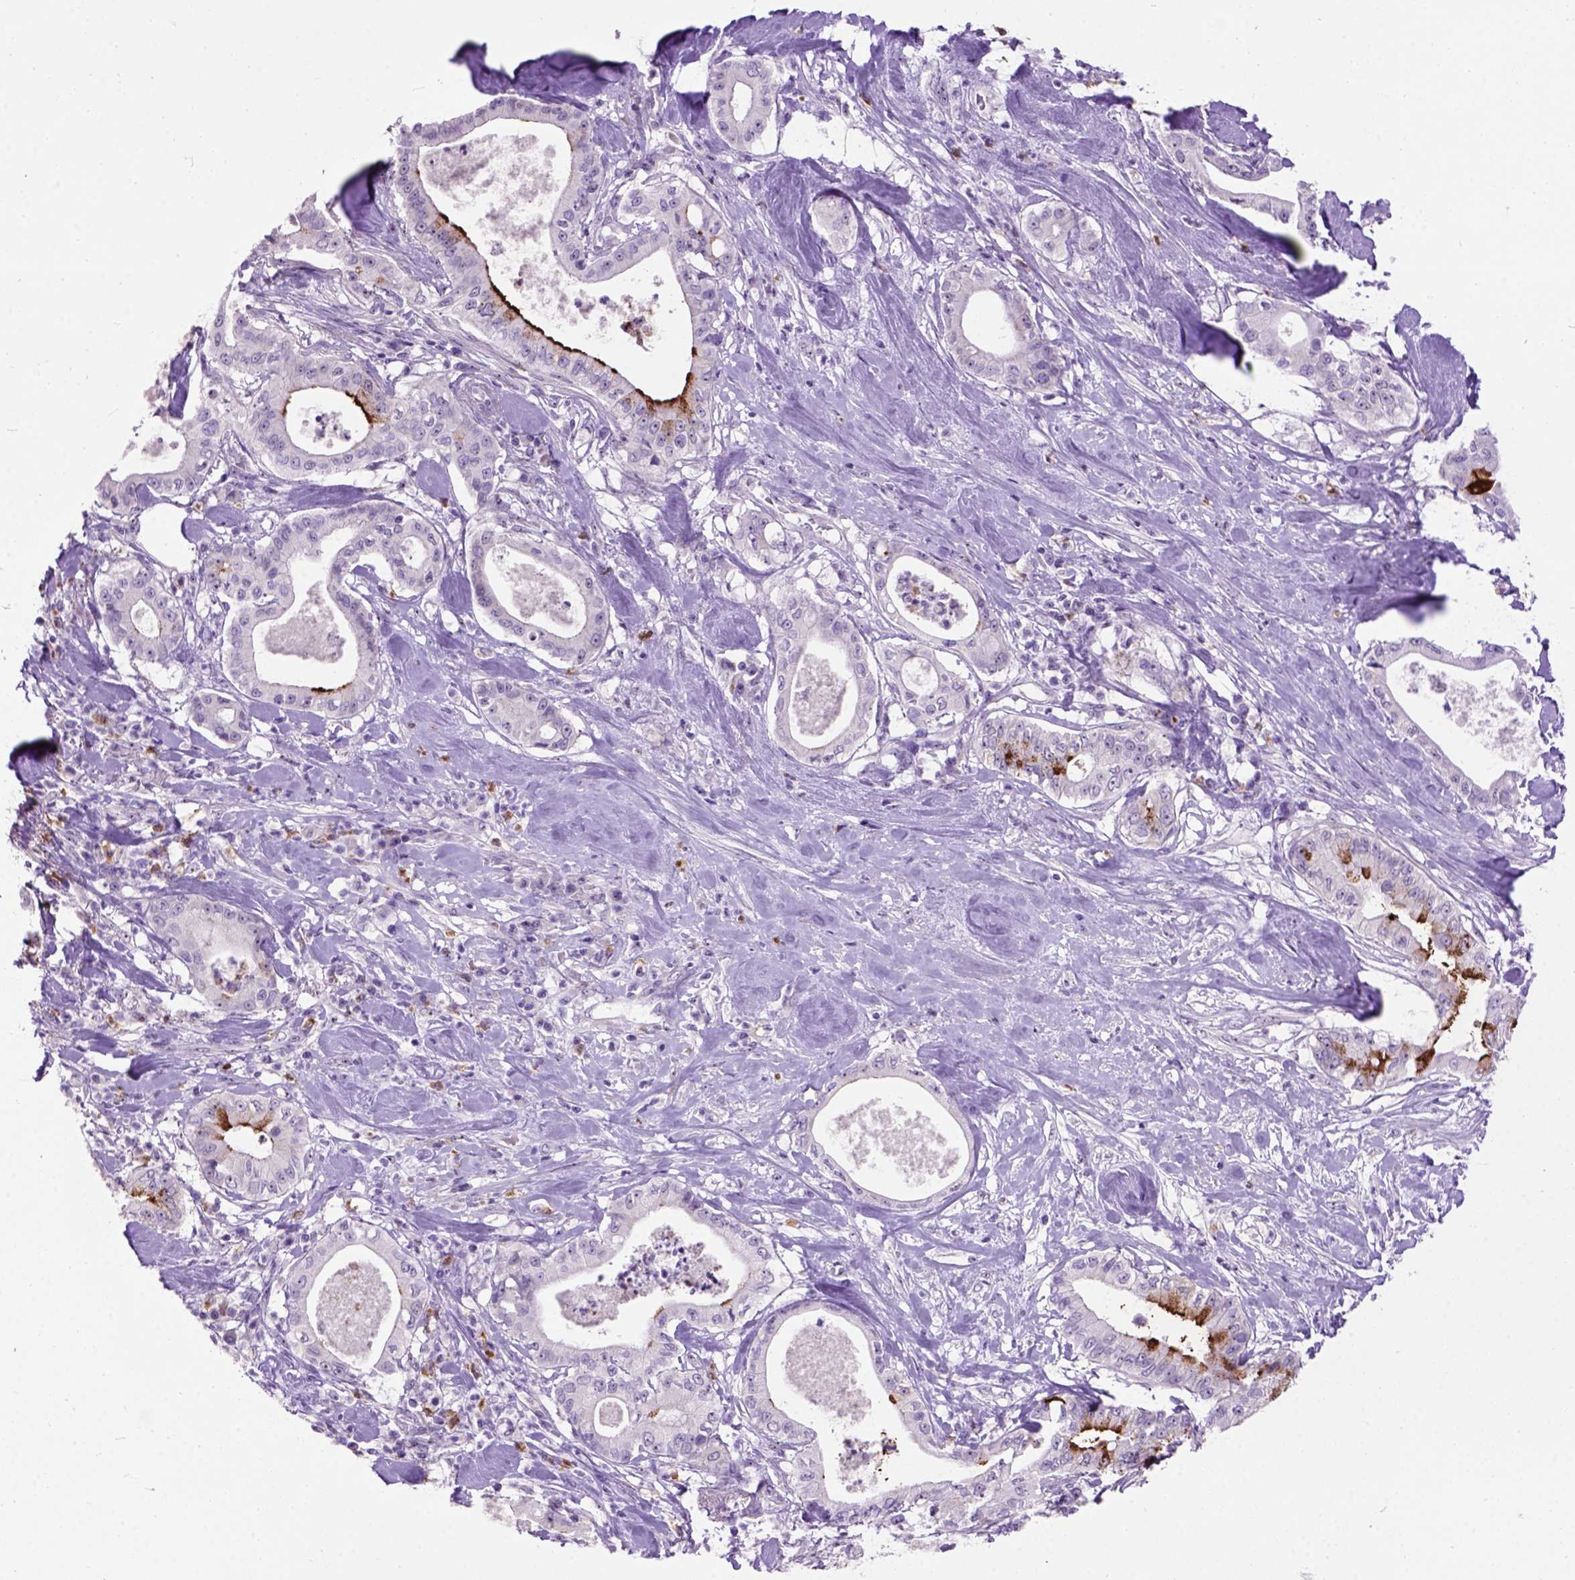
{"staining": {"intensity": "strong", "quantity": "<25%", "location": "cytoplasmic/membranous"}, "tissue": "pancreatic cancer", "cell_type": "Tumor cells", "image_type": "cancer", "snomed": [{"axis": "morphology", "description": "Adenocarcinoma, NOS"}, {"axis": "topography", "description": "Pancreas"}], "caption": "This micrograph exhibits immunohistochemistry staining of human pancreatic cancer, with medium strong cytoplasmic/membranous positivity in approximately <25% of tumor cells.", "gene": "MAPT", "patient": {"sex": "male", "age": 71}}